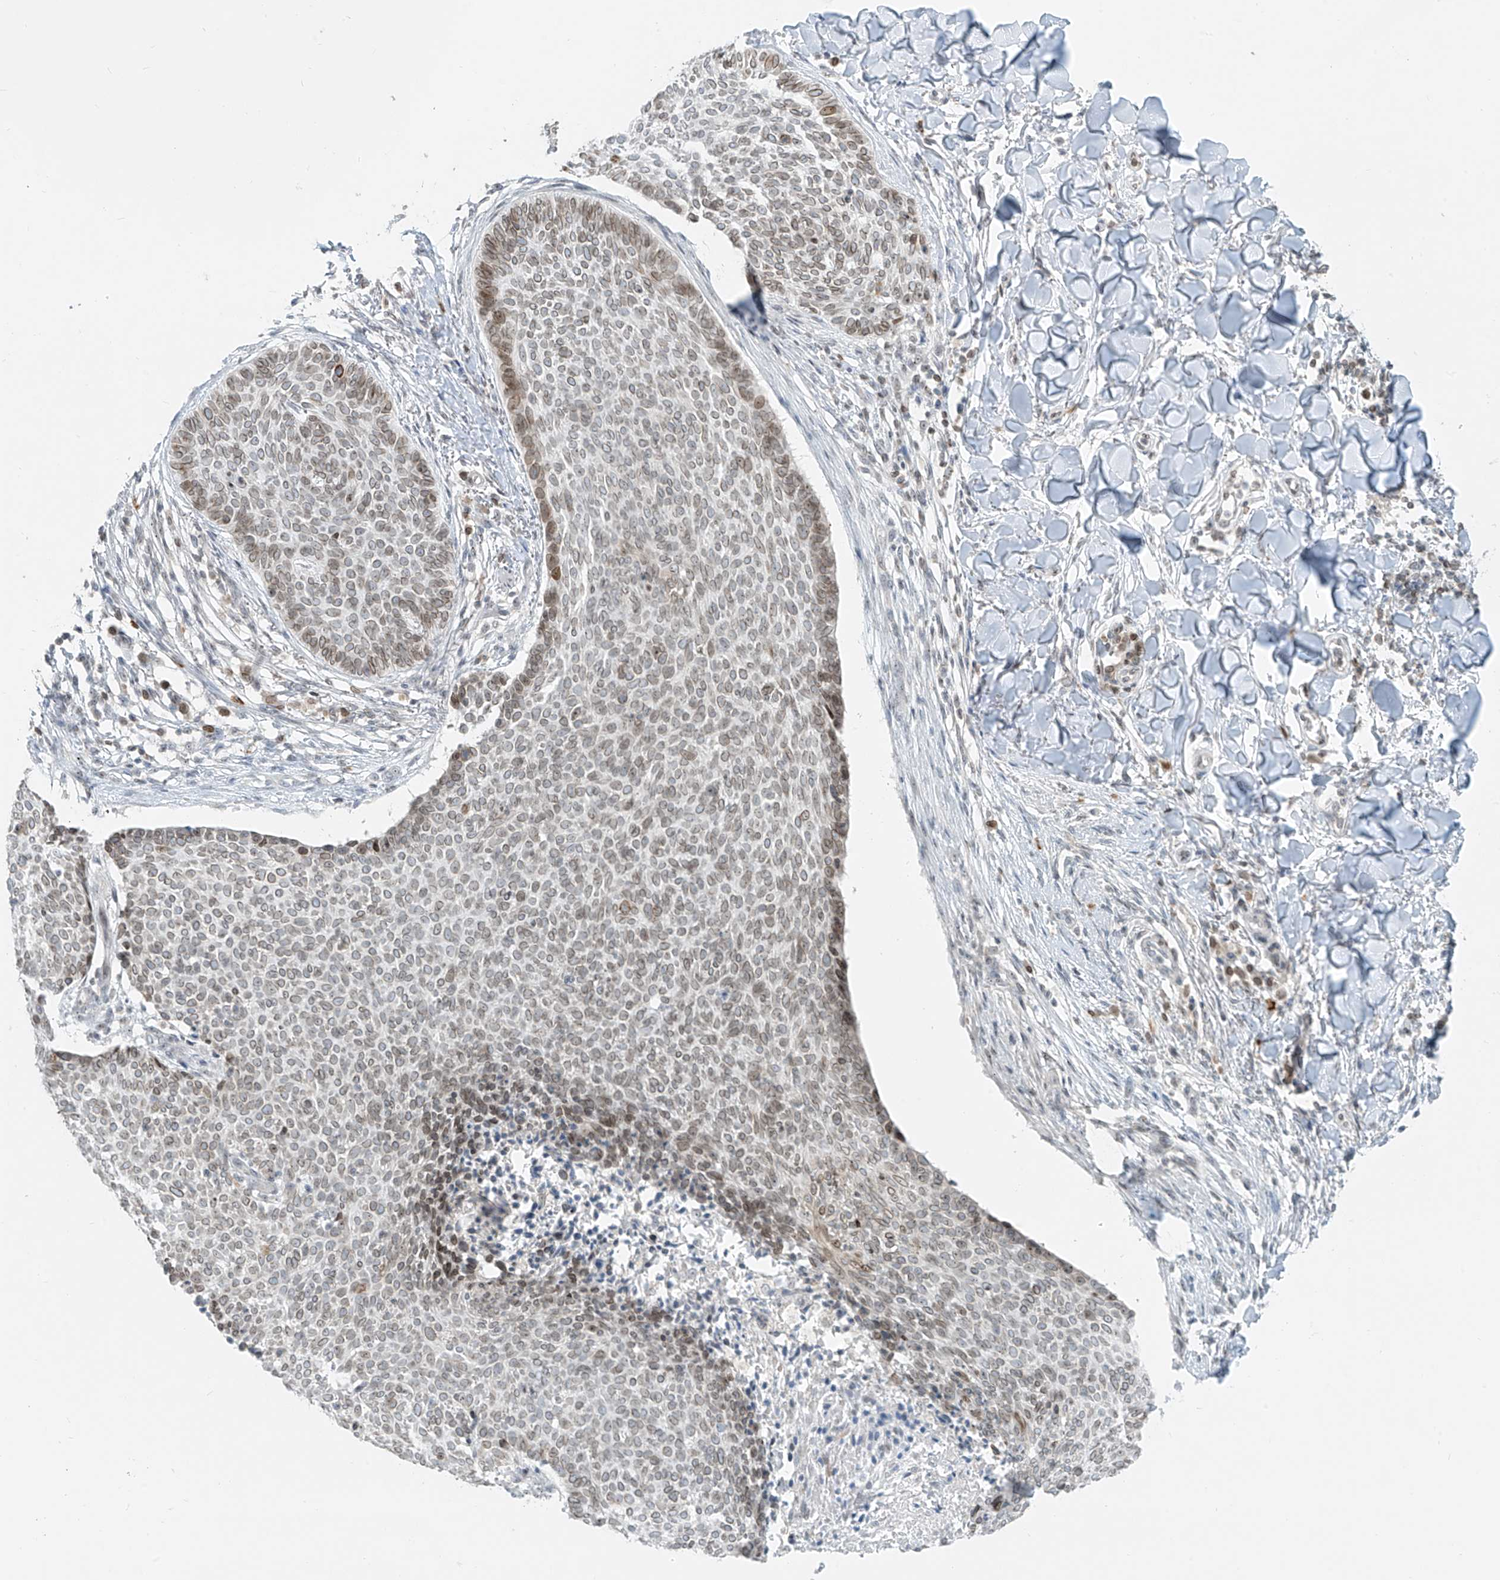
{"staining": {"intensity": "weak", "quantity": "25%-75%", "location": "cytoplasmic/membranous,nuclear"}, "tissue": "skin cancer", "cell_type": "Tumor cells", "image_type": "cancer", "snomed": [{"axis": "morphology", "description": "Normal tissue, NOS"}, {"axis": "morphology", "description": "Basal cell carcinoma"}, {"axis": "topography", "description": "Skin"}], "caption": "Skin cancer stained with immunohistochemistry (IHC) reveals weak cytoplasmic/membranous and nuclear positivity in about 25%-75% of tumor cells.", "gene": "SAMD15", "patient": {"sex": "male", "age": 50}}